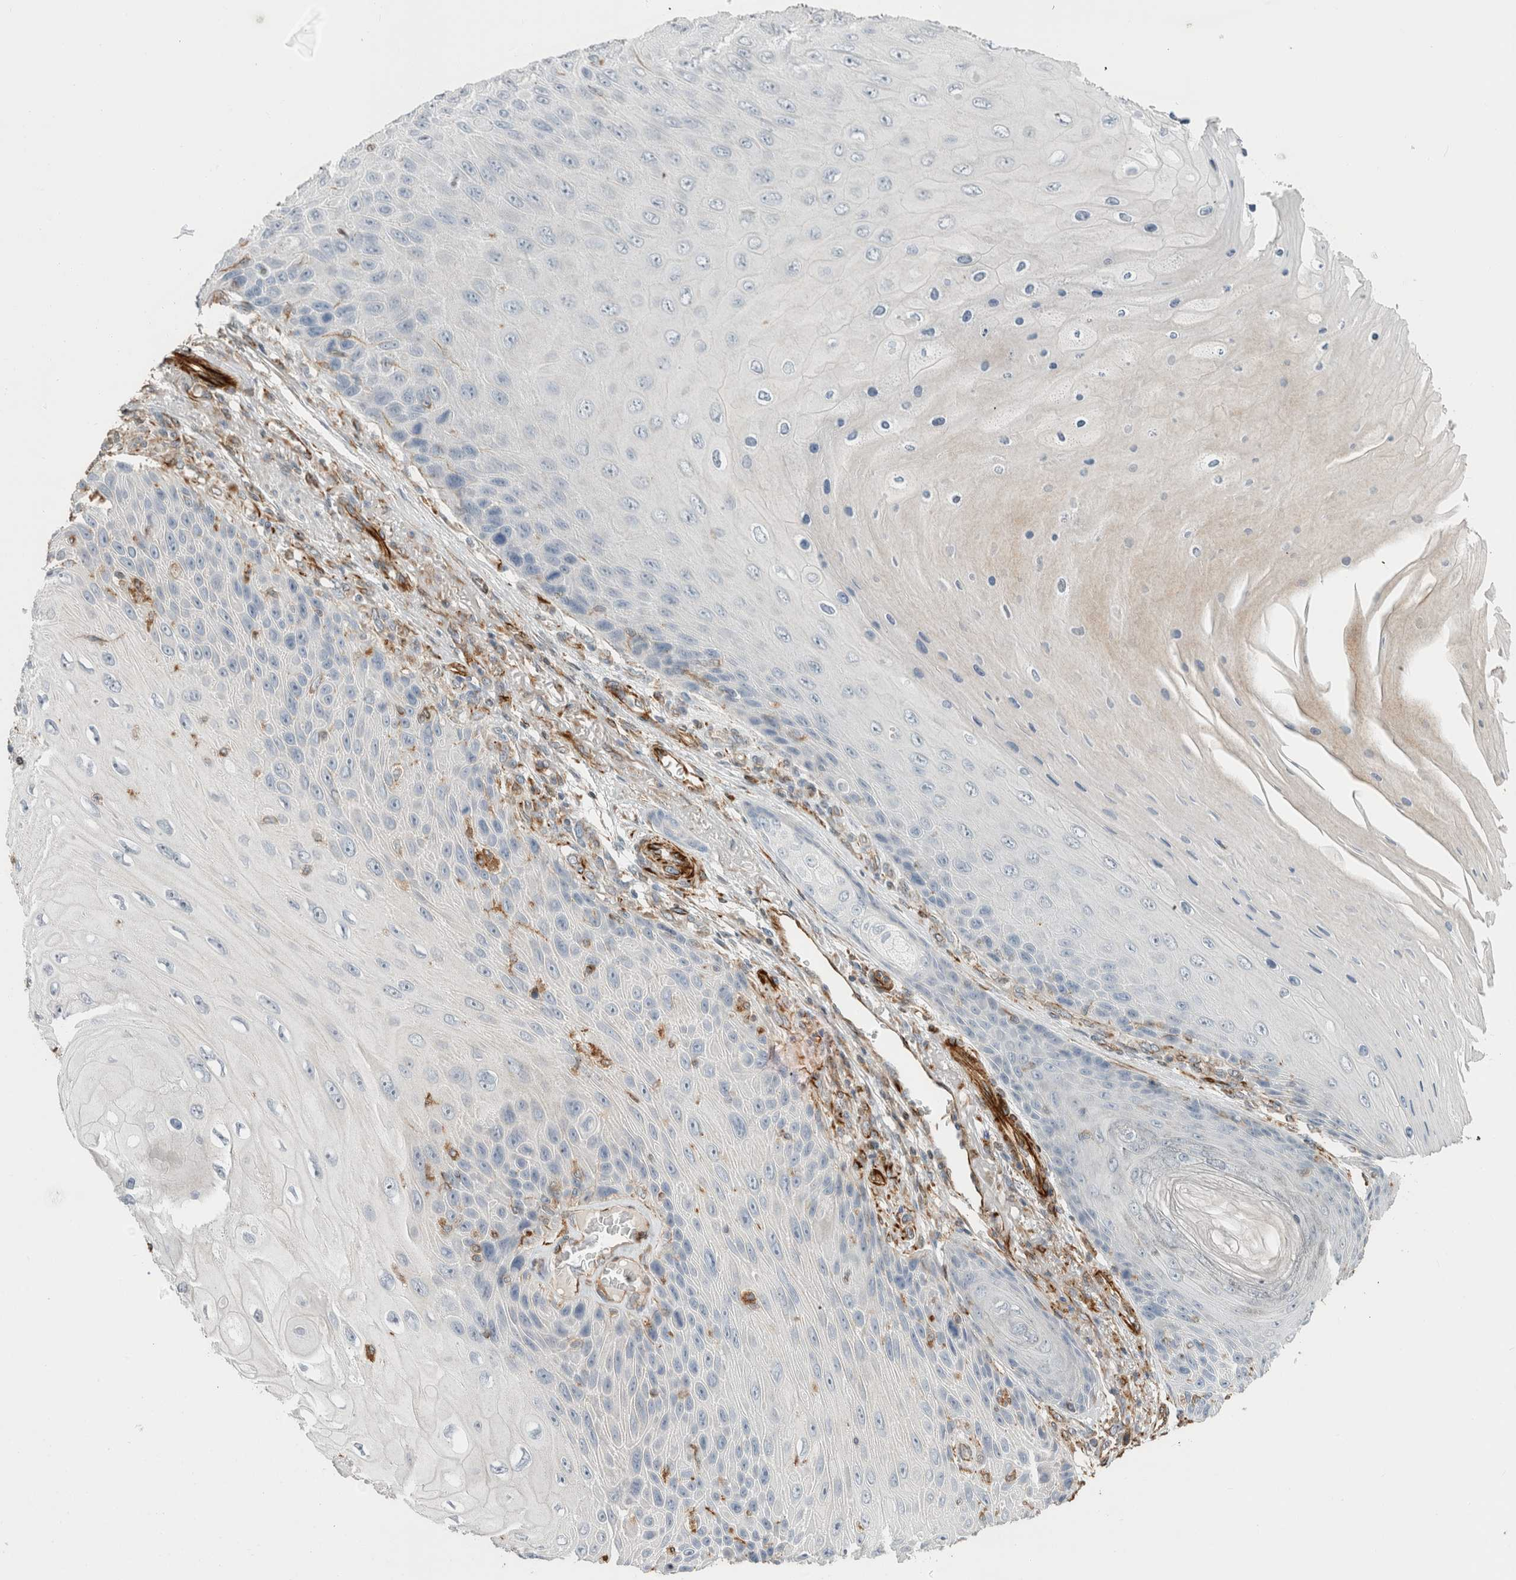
{"staining": {"intensity": "negative", "quantity": "none", "location": "none"}, "tissue": "skin cancer", "cell_type": "Tumor cells", "image_type": "cancer", "snomed": [{"axis": "morphology", "description": "Squamous cell carcinoma, NOS"}, {"axis": "topography", "description": "Skin"}], "caption": "Immunohistochemistry (IHC) histopathology image of human skin cancer (squamous cell carcinoma) stained for a protein (brown), which exhibits no positivity in tumor cells.", "gene": "LY86", "patient": {"sex": "female", "age": 88}}